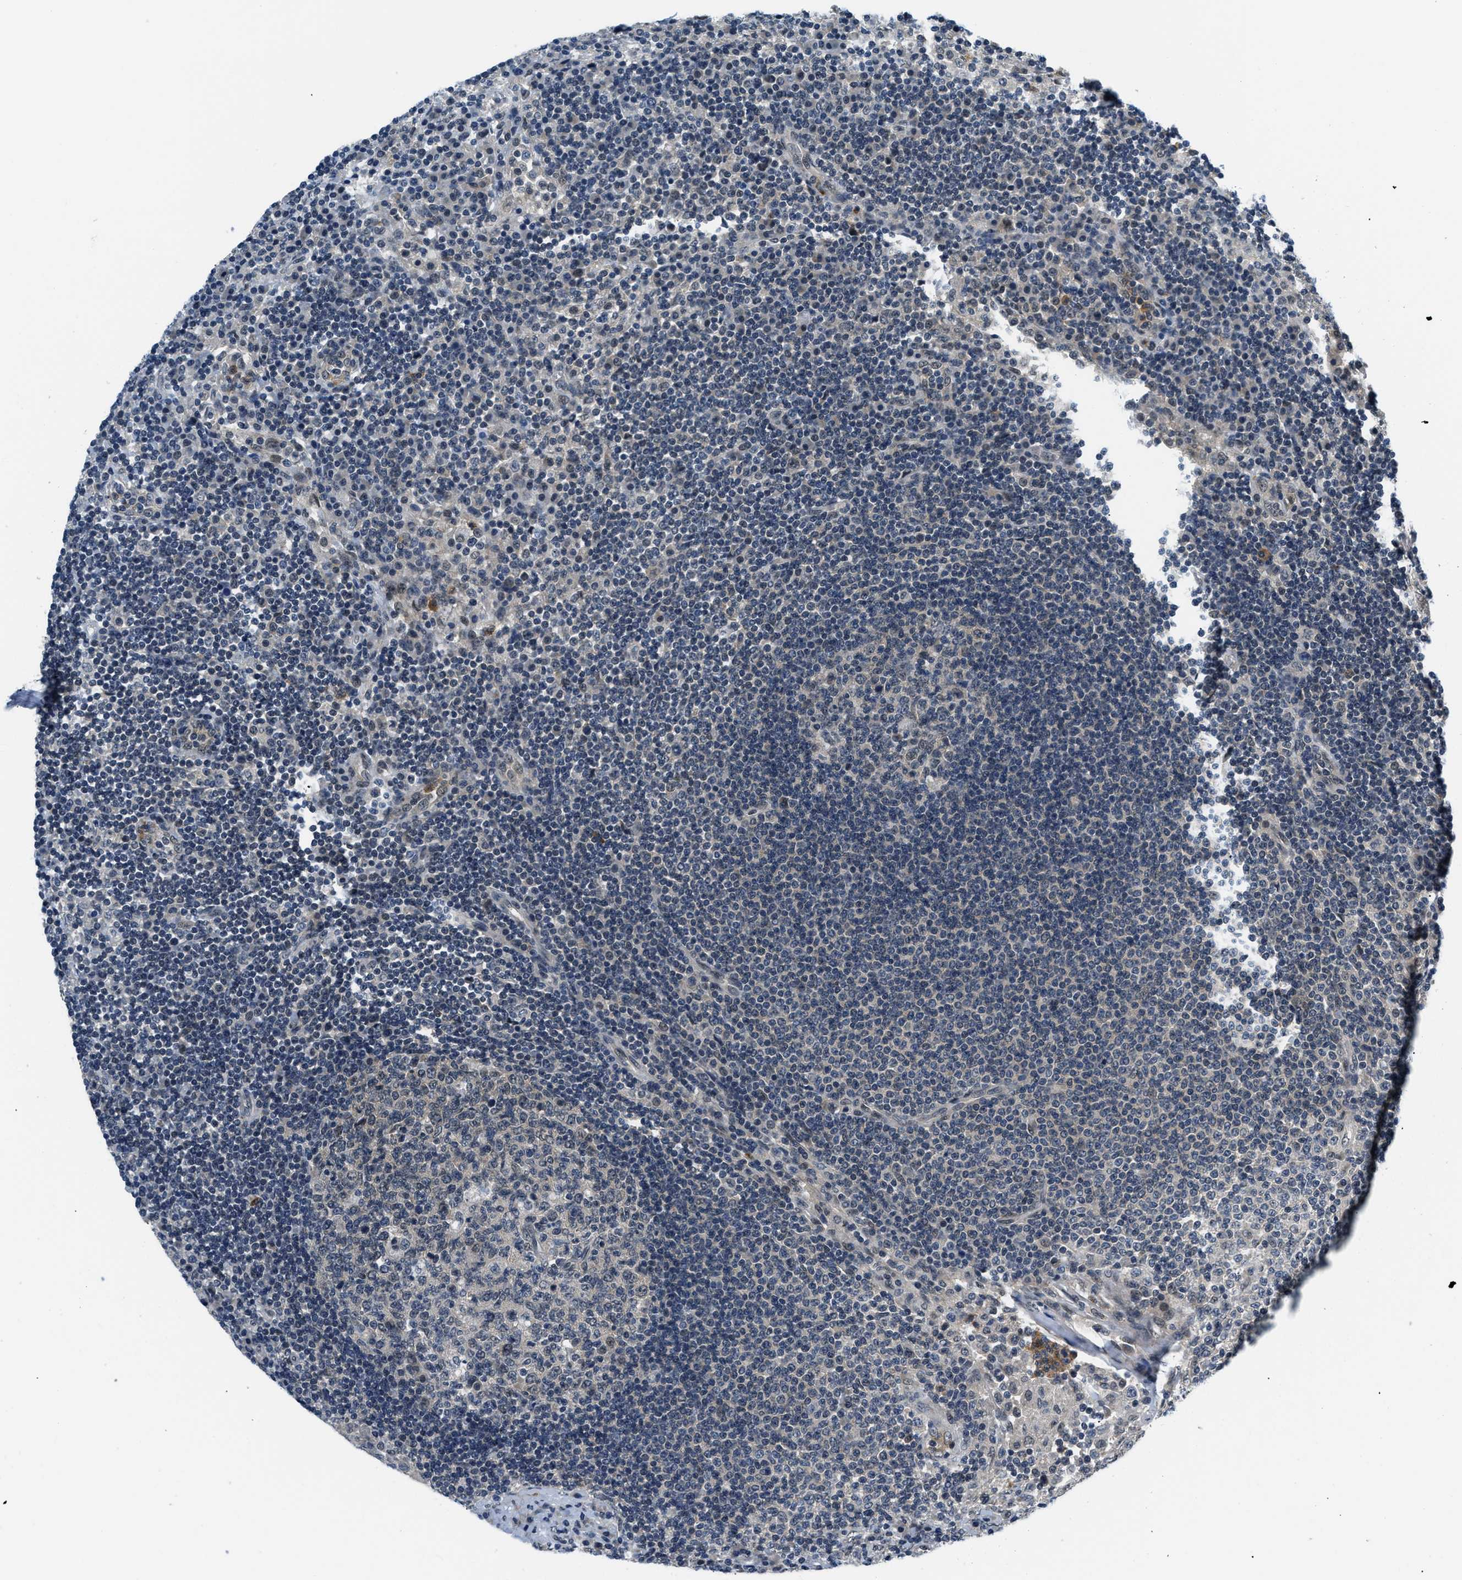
{"staining": {"intensity": "negative", "quantity": "none", "location": "none"}, "tissue": "lymph node", "cell_type": "Germinal center cells", "image_type": "normal", "snomed": [{"axis": "morphology", "description": "Normal tissue, NOS"}, {"axis": "topography", "description": "Lymph node"}], "caption": "The immunohistochemistry photomicrograph has no significant expression in germinal center cells of lymph node.", "gene": "SMAD4", "patient": {"sex": "female", "age": 53}}